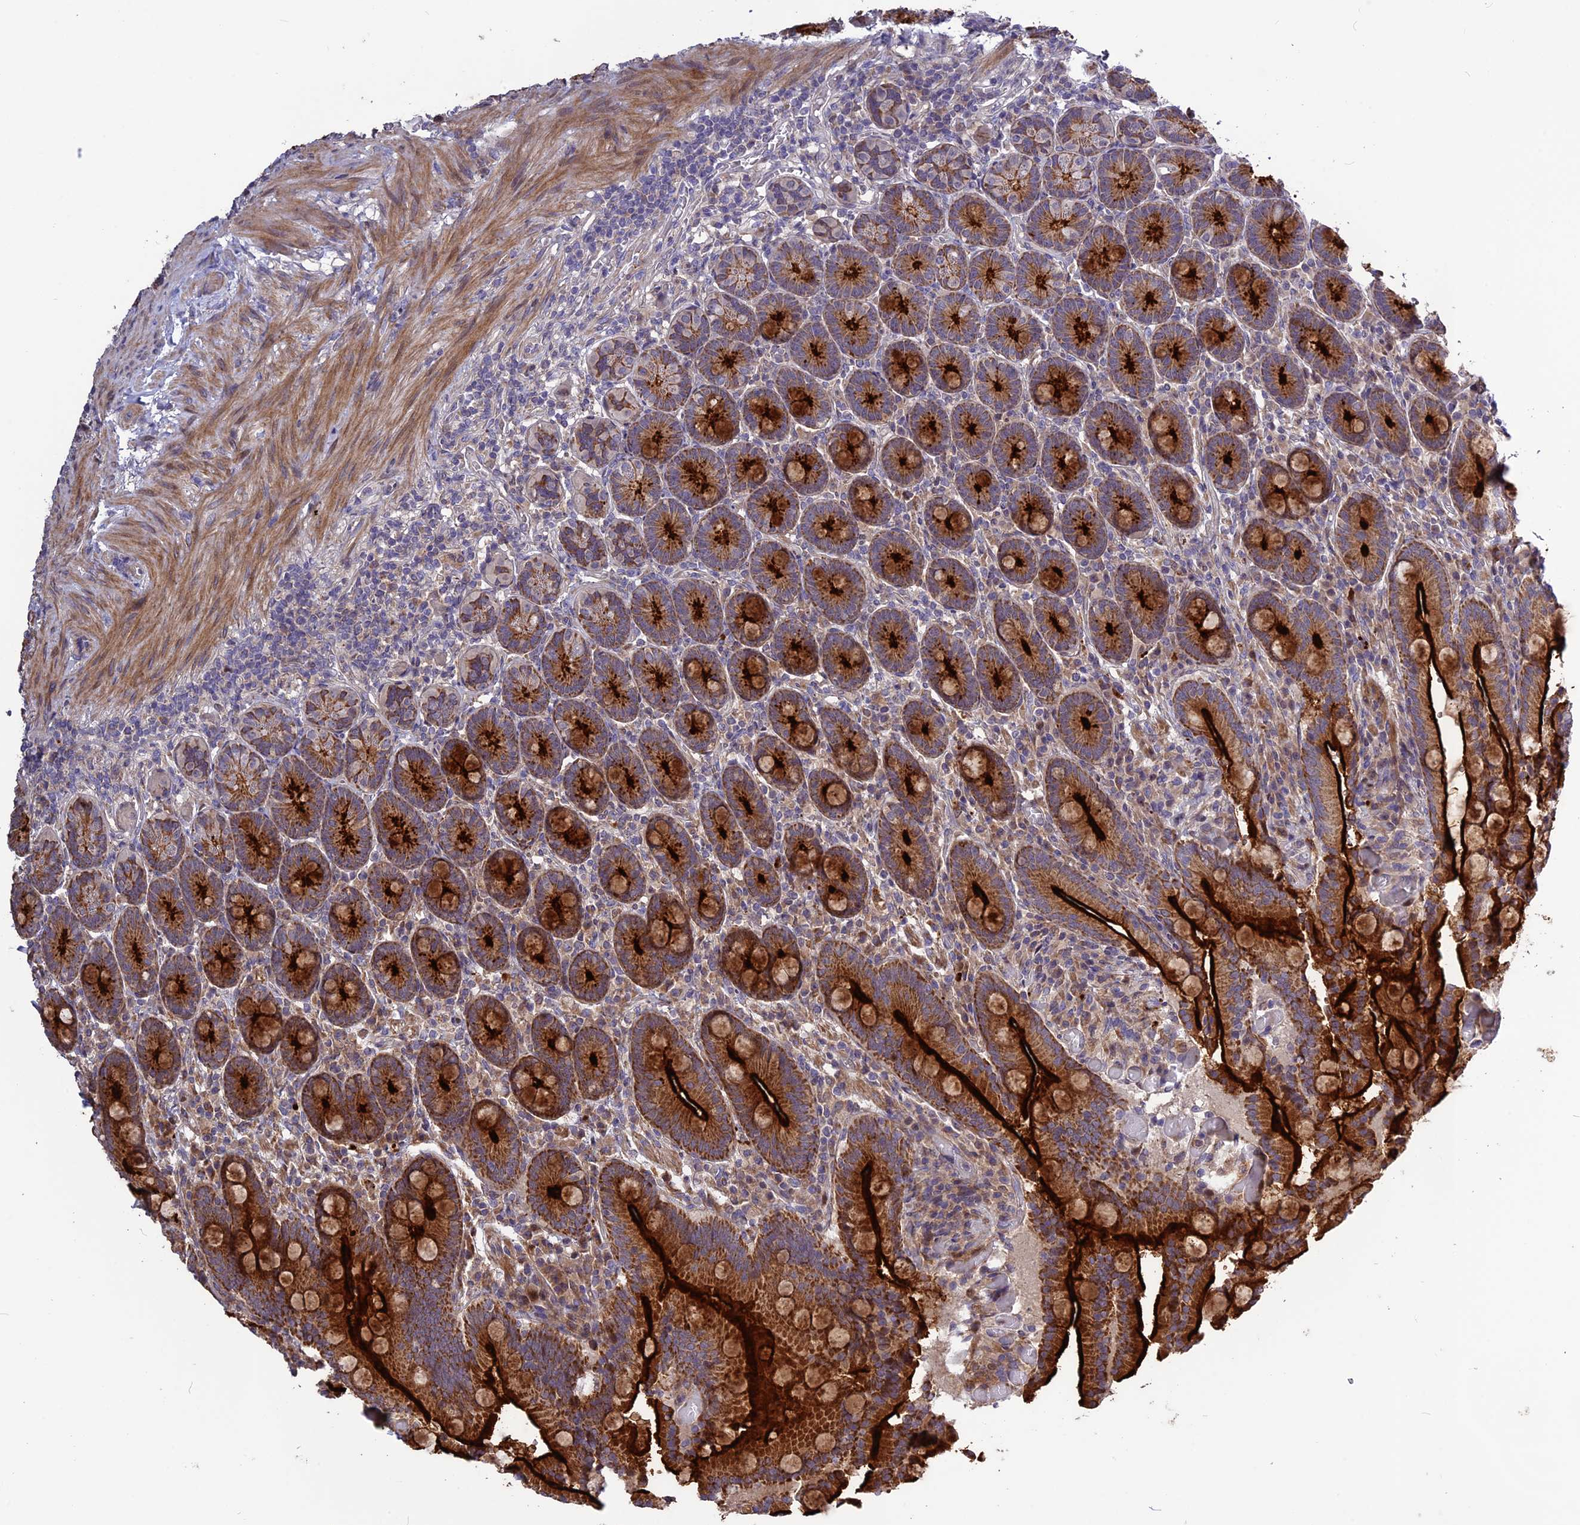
{"staining": {"intensity": "strong", "quantity": ">75%", "location": "cytoplasmic/membranous"}, "tissue": "duodenum", "cell_type": "Glandular cells", "image_type": "normal", "snomed": [{"axis": "morphology", "description": "Normal tissue, NOS"}, {"axis": "topography", "description": "Duodenum"}], "caption": "Glandular cells show high levels of strong cytoplasmic/membranous staining in approximately >75% of cells in unremarkable duodenum. Ihc stains the protein of interest in brown and the nuclei are stained blue.", "gene": "SPG21", "patient": {"sex": "female", "age": 62}}